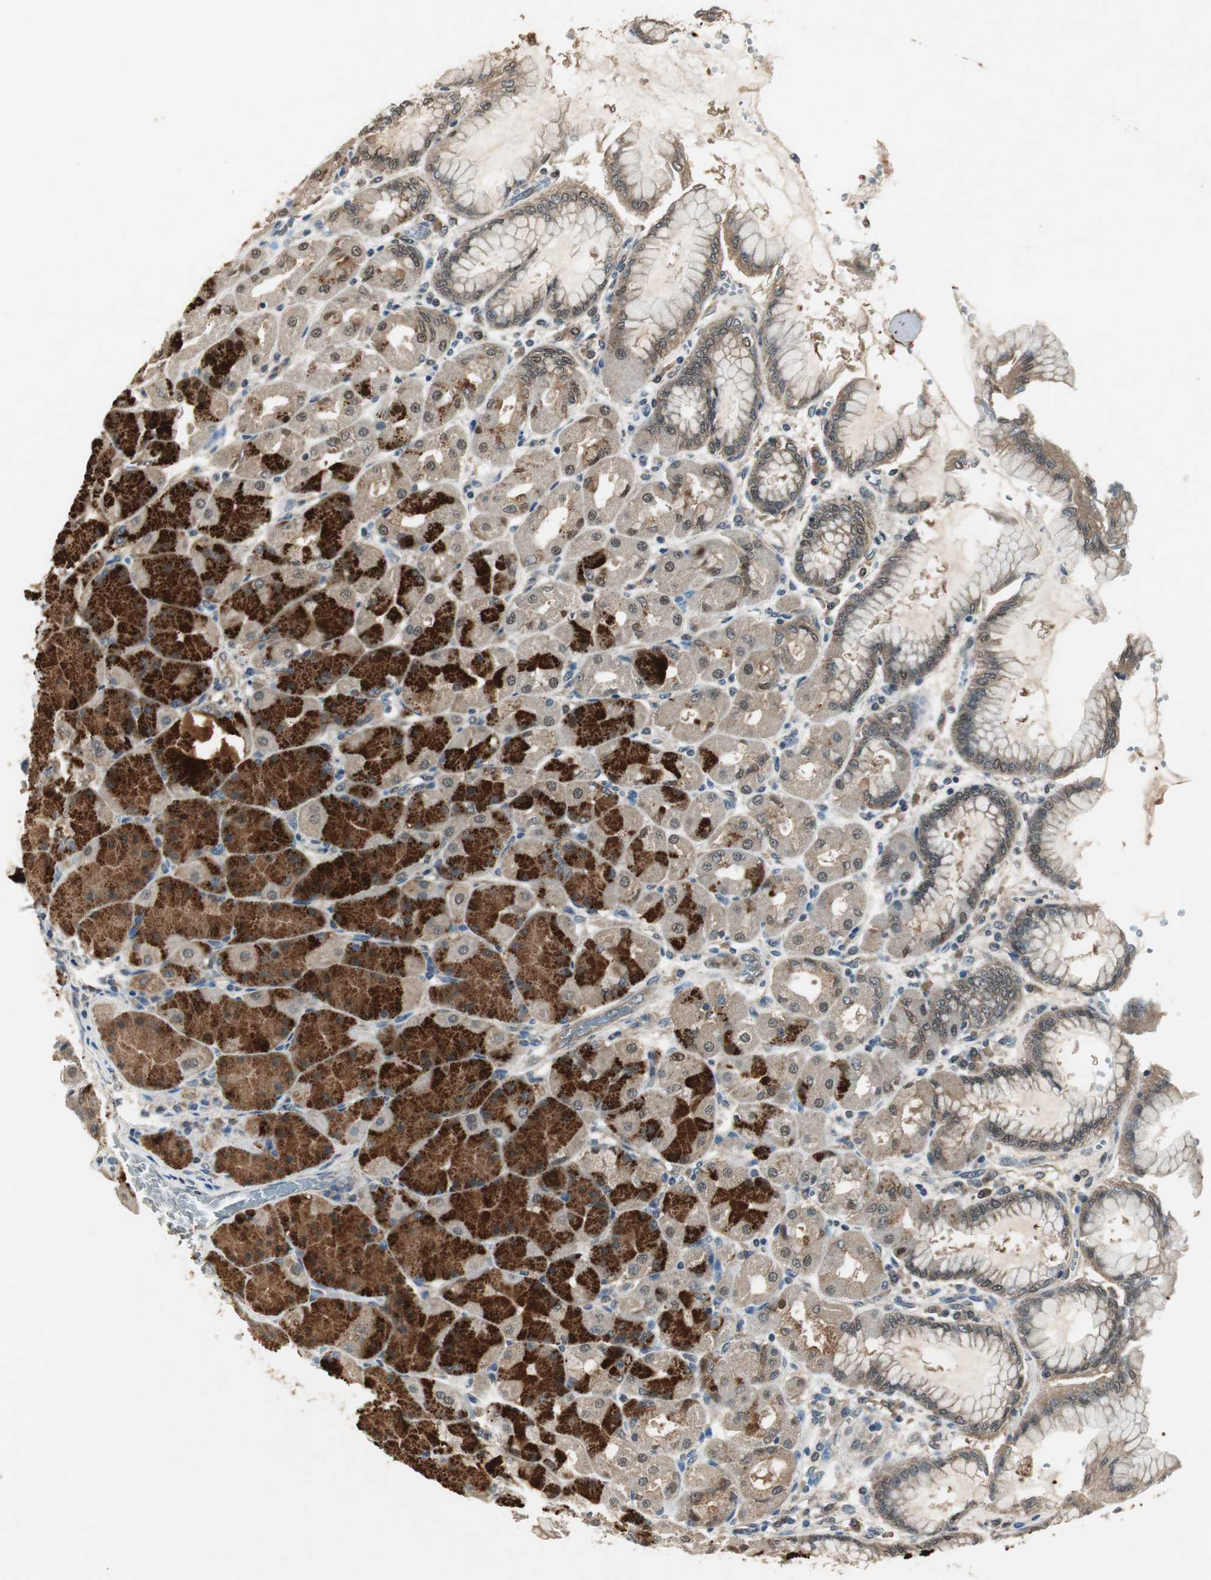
{"staining": {"intensity": "strong", "quantity": "25%-75%", "location": "cytoplasmic/membranous"}, "tissue": "stomach", "cell_type": "Glandular cells", "image_type": "normal", "snomed": [{"axis": "morphology", "description": "Normal tissue, NOS"}, {"axis": "topography", "description": "Stomach, upper"}], "caption": "This is a histology image of immunohistochemistry (IHC) staining of unremarkable stomach, which shows strong positivity in the cytoplasmic/membranous of glandular cells.", "gene": "PSMB4", "patient": {"sex": "female", "age": 56}}